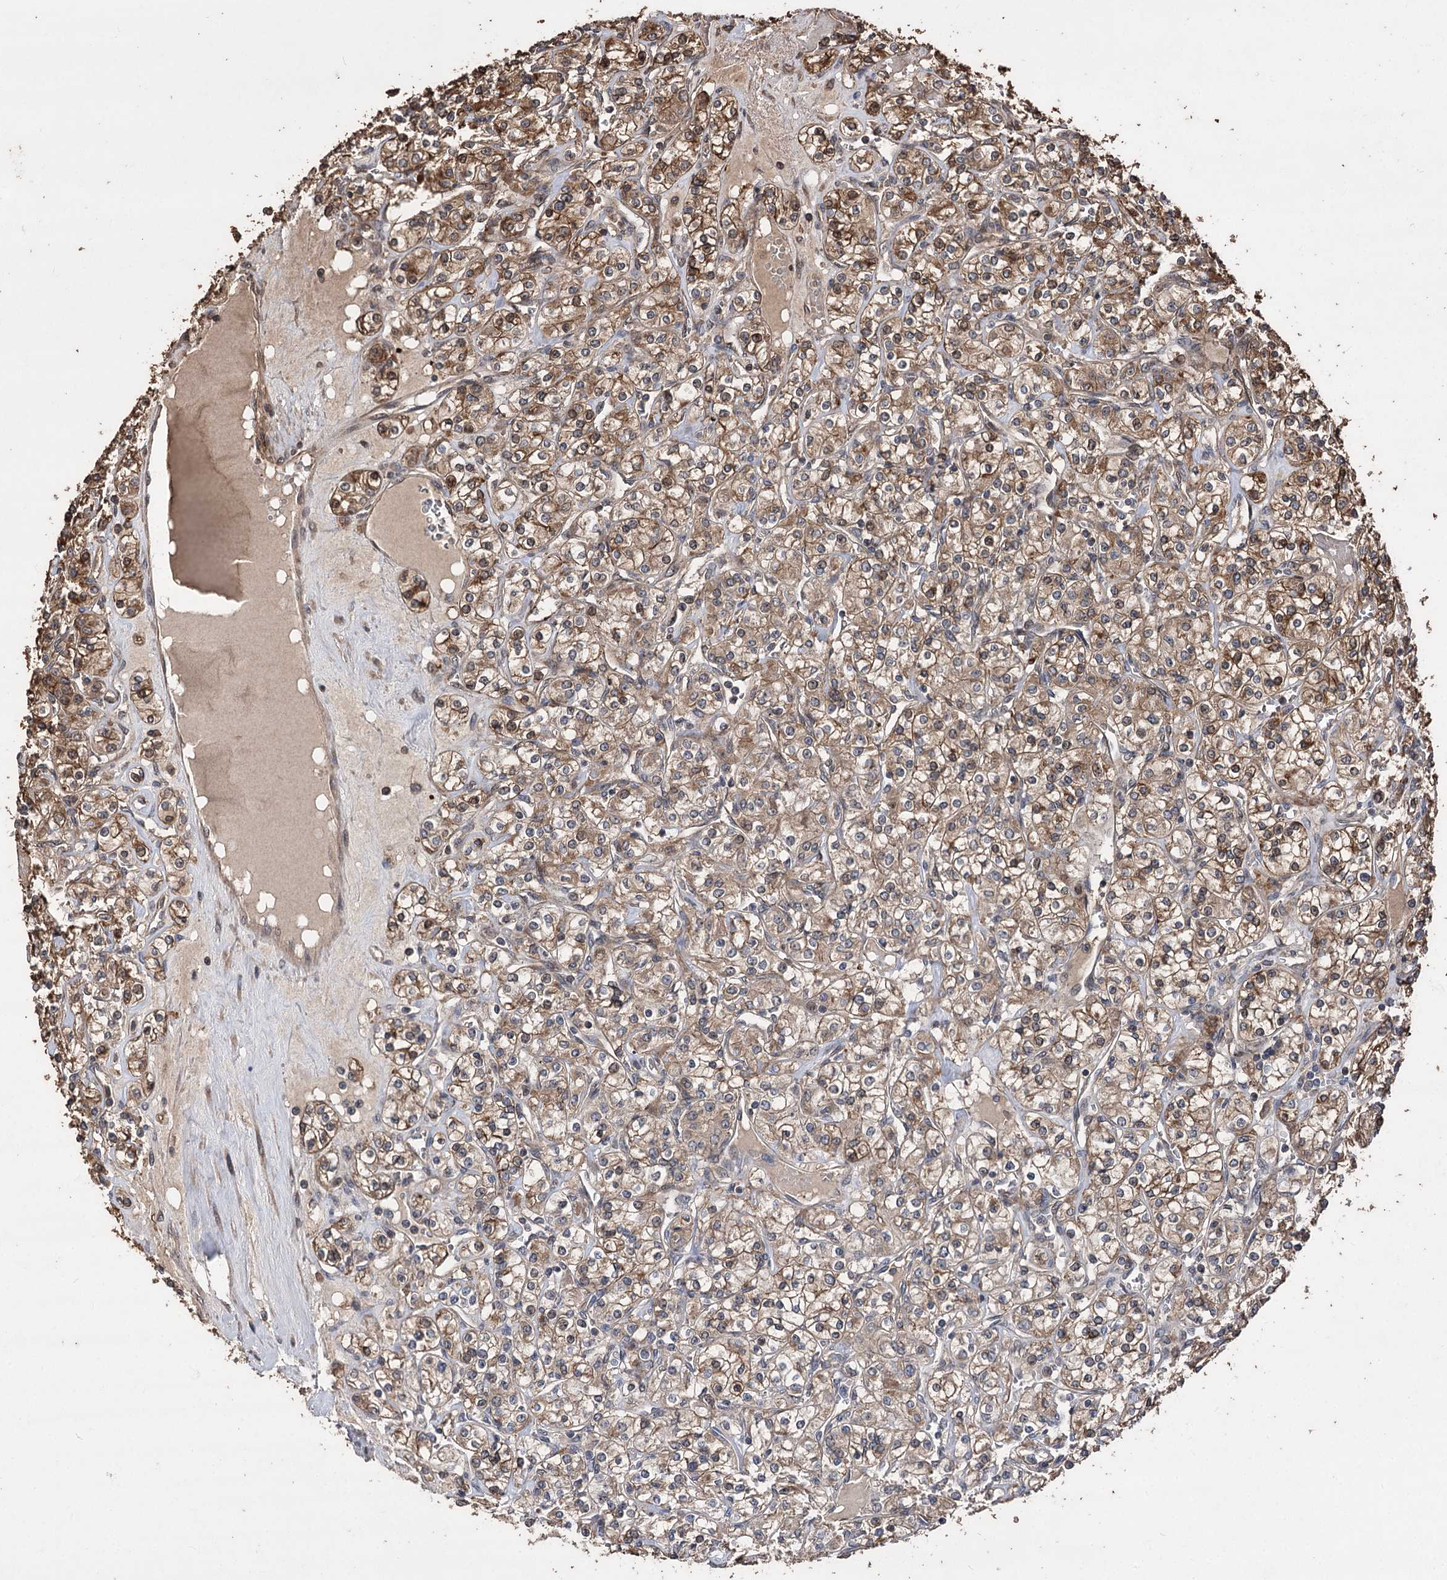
{"staining": {"intensity": "moderate", "quantity": ">75%", "location": "cytoplasmic/membranous"}, "tissue": "renal cancer", "cell_type": "Tumor cells", "image_type": "cancer", "snomed": [{"axis": "morphology", "description": "Adenocarcinoma, NOS"}, {"axis": "topography", "description": "Kidney"}], "caption": "Tumor cells show medium levels of moderate cytoplasmic/membranous positivity in about >75% of cells in human adenocarcinoma (renal).", "gene": "RASSF3", "patient": {"sex": "male", "age": 77}}